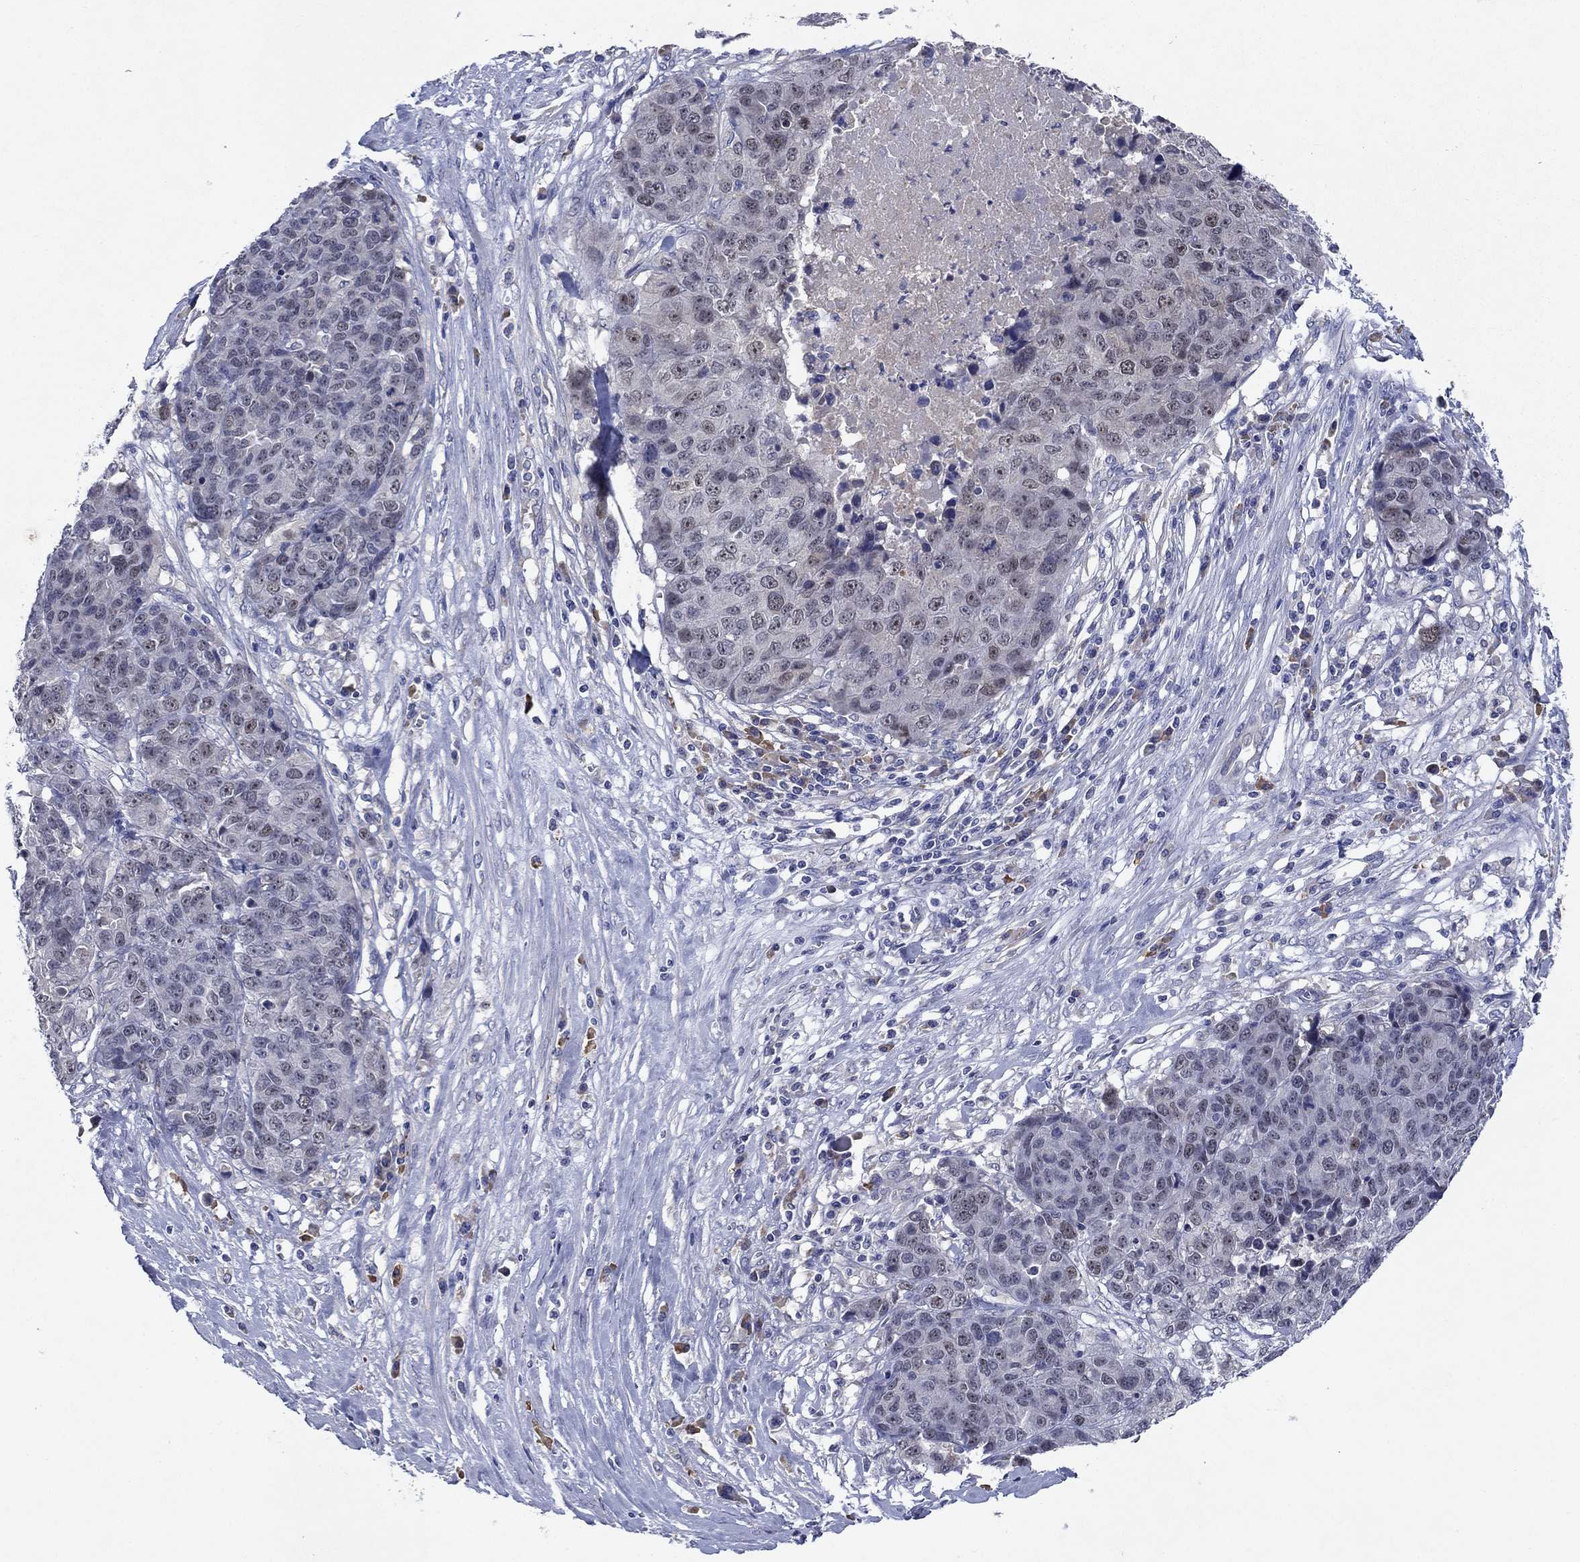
{"staining": {"intensity": "negative", "quantity": "none", "location": "none"}, "tissue": "ovarian cancer", "cell_type": "Tumor cells", "image_type": "cancer", "snomed": [{"axis": "morphology", "description": "Cystadenocarcinoma, serous, NOS"}, {"axis": "topography", "description": "Ovary"}], "caption": "The immunohistochemistry micrograph has no significant staining in tumor cells of ovarian serous cystadenocarcinoma tissue.", "gene": "SULT2B1", "patient": {"sex": "female", "age": 87}}